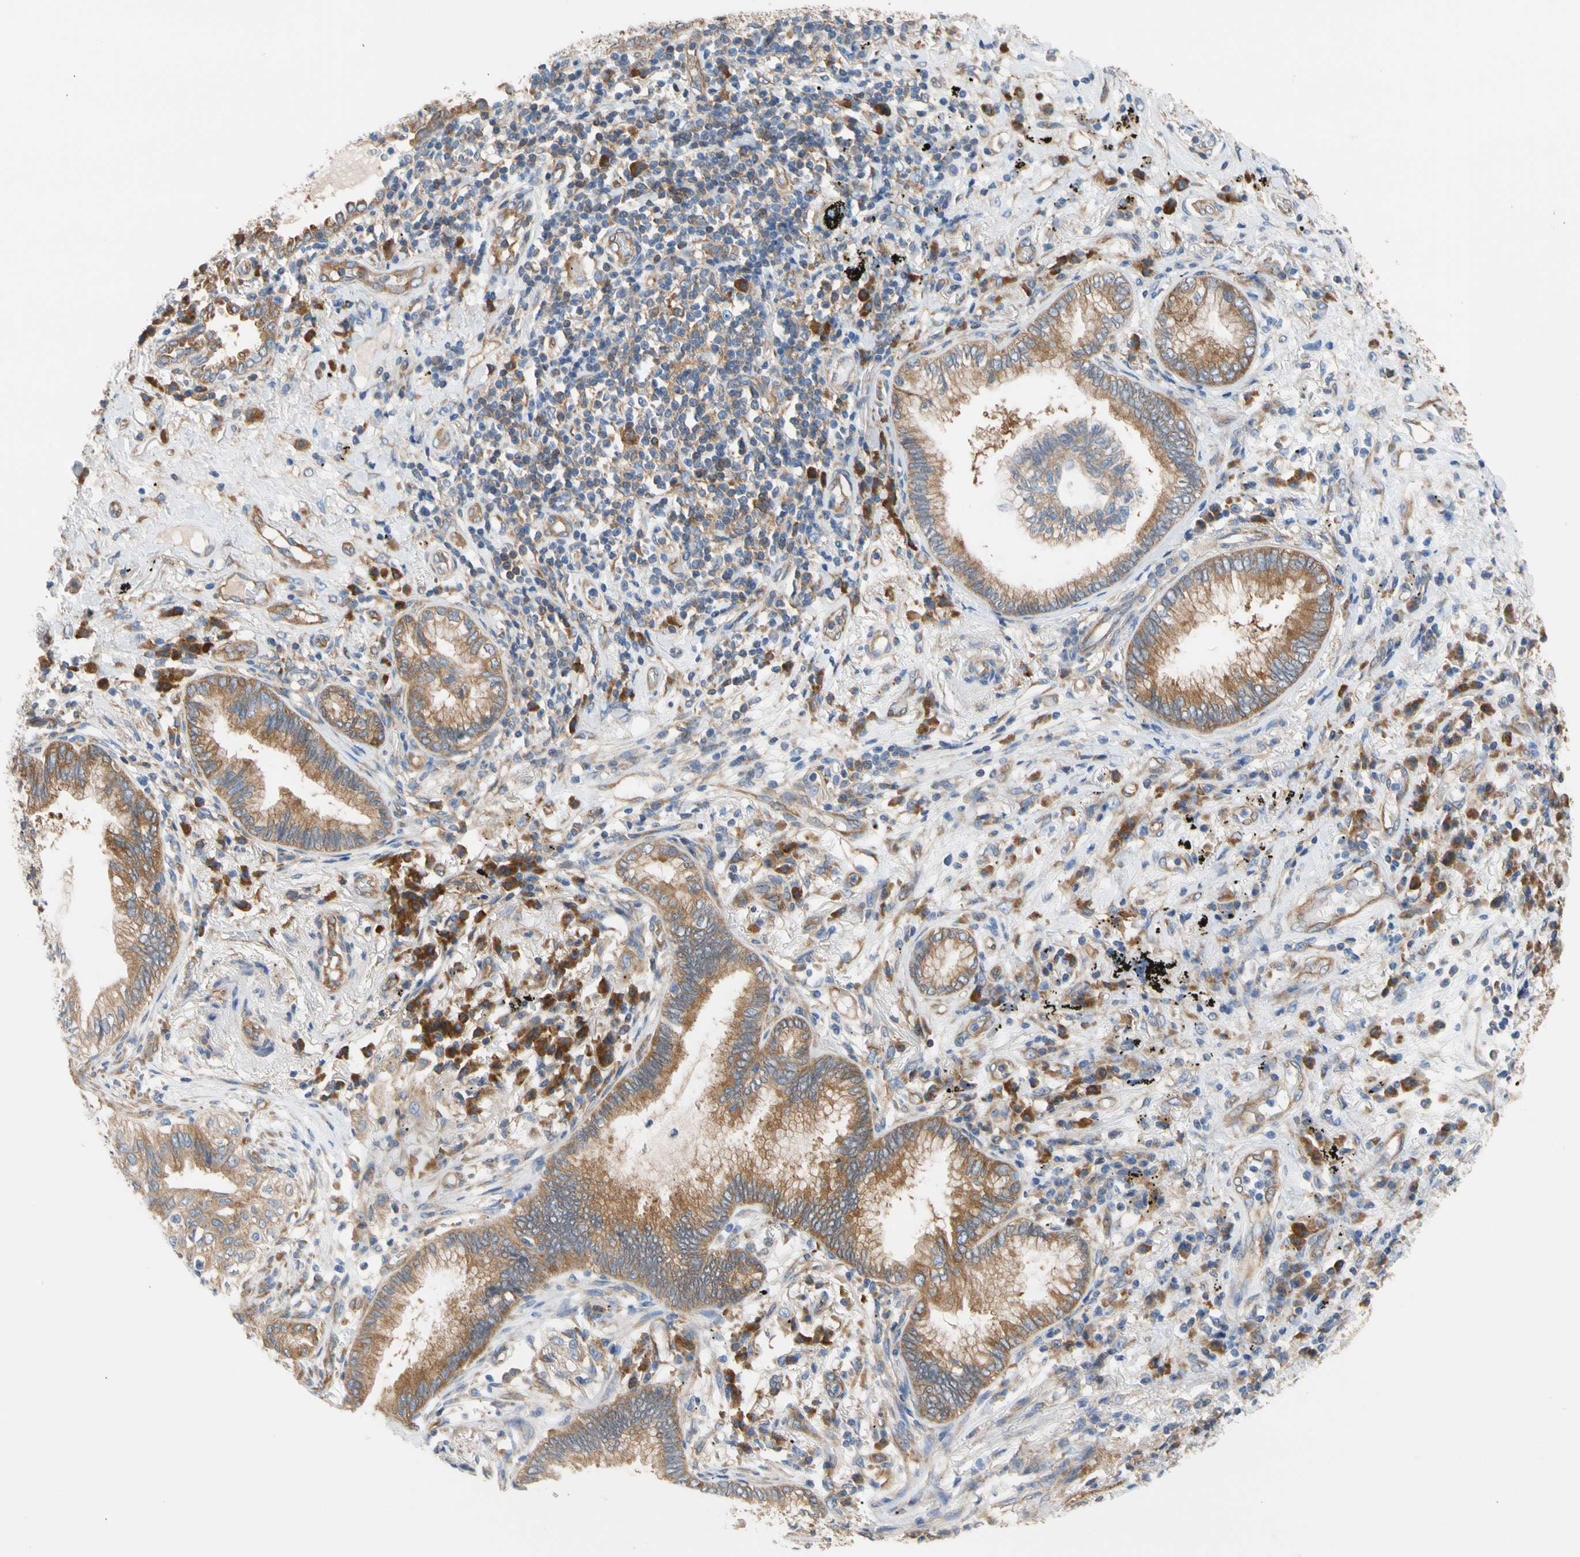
{"staining": {"intensity": "moderate", "quantity": ">75%", "location": "cytoplasmic/membranous"}, "tissue": "lung cancer", "cell_type": "Tumor cells", "image_type": "cancer", "snomed": [{"axis": "morphology", "description": "Normal tissue, NOS"}, {"axis": "morphology", "description": "Adenocarcinoma, NOS"}, {"axis": "topography", "description": "Bronchus"}, {"axis": "topography", "description": "Lung"}], "caption": "Immunohistochemical staining of adenocarcinoma (lung) shows medium levels of moderate cytoplasmic/membranous positivity in approximately >75% of tumor cells.", "gene": "GPHN", "patient": {"sex": "female", "age": 70}}